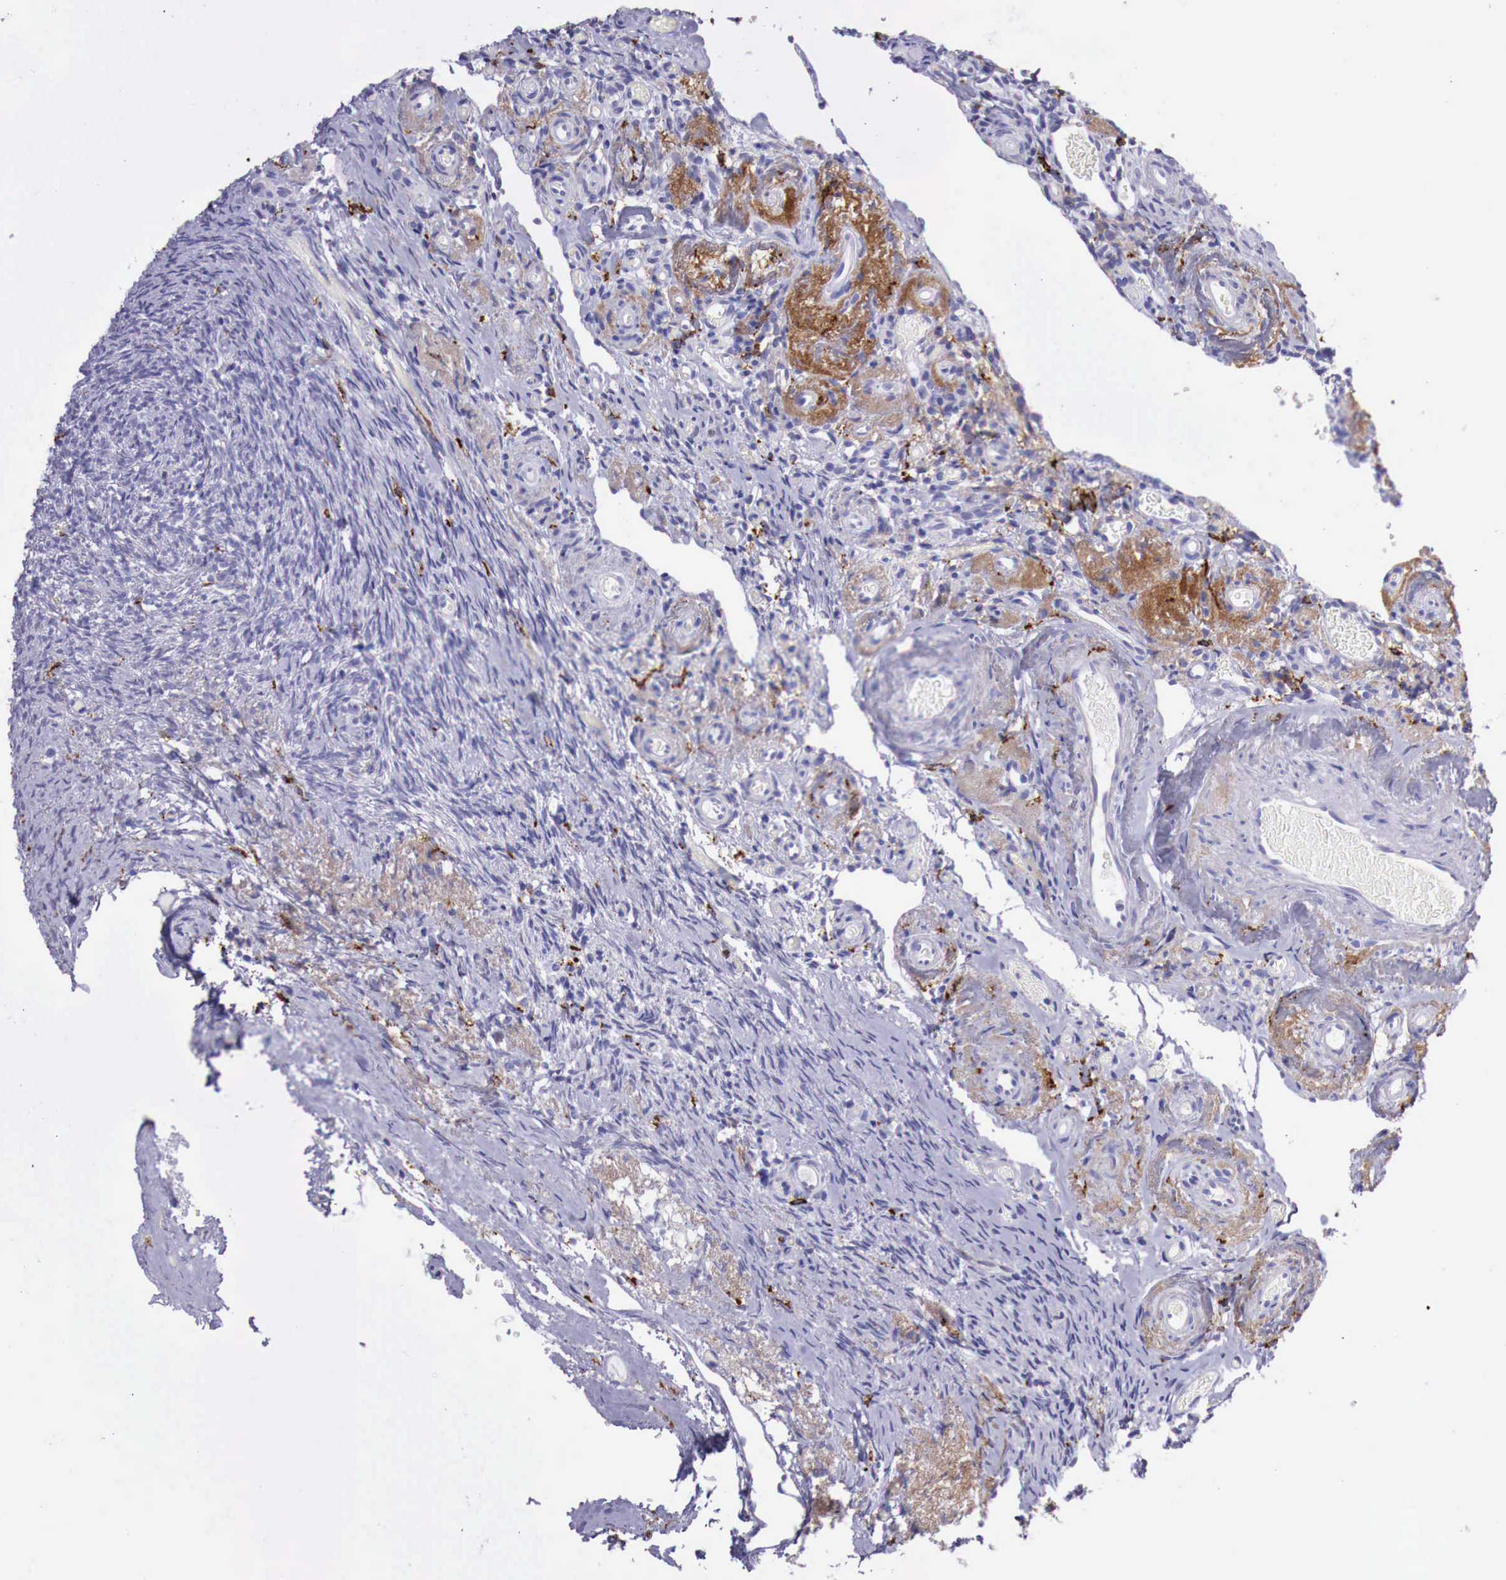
{"staining": {"intensity": "negative", "quantity": "none", "location": "none"}, "tissue": "ovary", "cell_type": "Ovarian stroma cells", "image_type": "normal", "snomed": [{"axis": "morphology", "description": "Normal tissue, NOS"}, {"axis": "topography", "description": "Ovary"}], "caption": "DAB immunohistochemical staining of normal human ovary shows no significant staining in ovarian stroma cells. (DAB (3,3'-diaminobenzidine) immunohistochemistry (IHC) visualized using brightfield microscopy, high magnification).", "gene": "MSR1", "patient": {"sex": "female", "age": 78}}